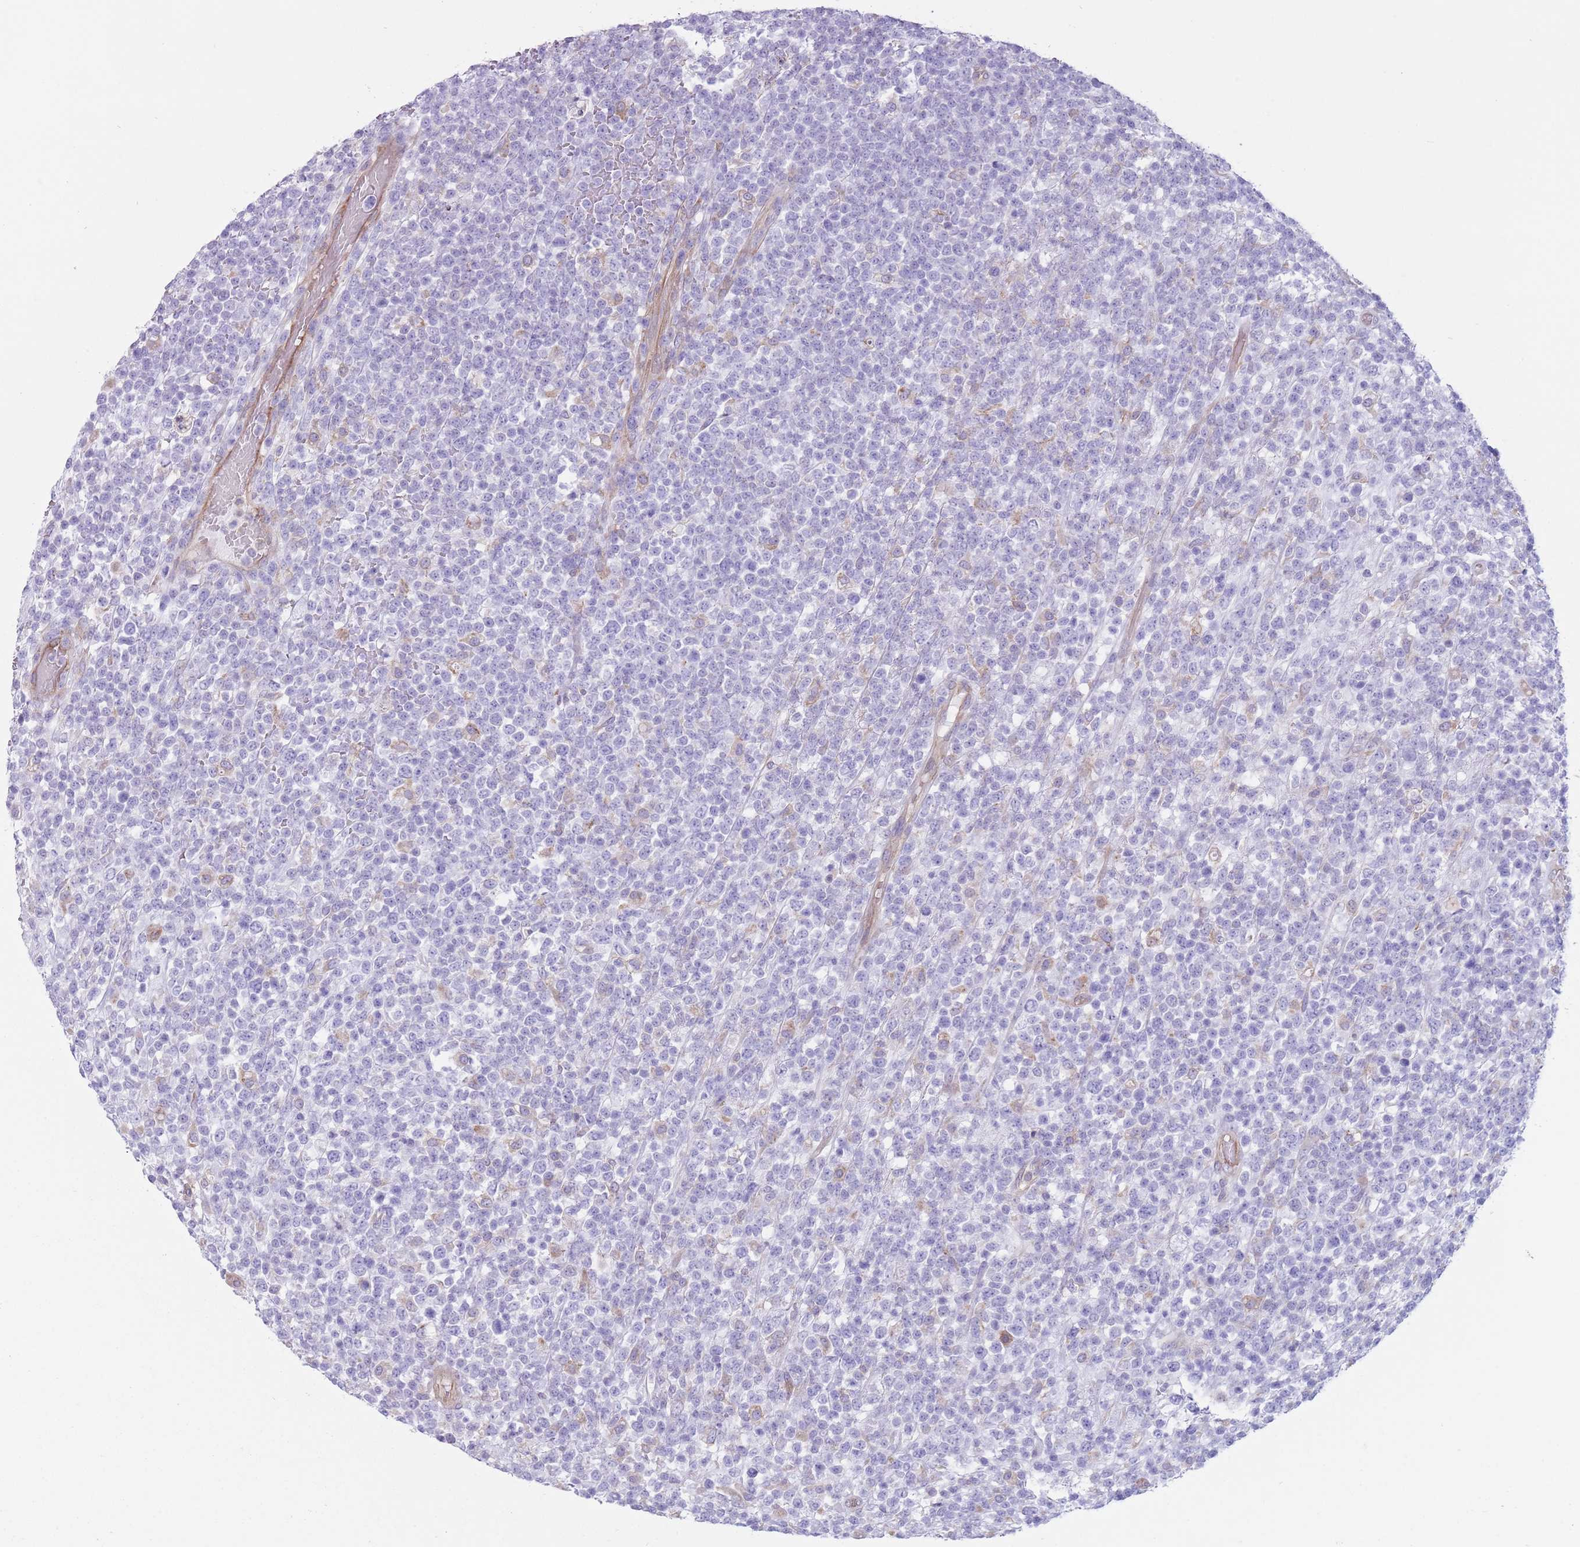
{"staining": {"intensity": "negative", "quantity": "none", "location": "none"}, "tissue": "lymphoma", "cell_type": "Tumor cells", "image_type": "cancer", "snomed": [{"axis": "morphology", "description": "Malignant lymphoma, non-Hodgkin's type, High grade"}, {"axis": "topography", "description": "Colon"}], "caption": "Immunohistochemical staining of high-grade malignant lymphoma, non-Hodgkin's type reveals no significant staining in tumor cells.", "gene": "RBP3", "patient": {"sex": "female", "age": 53}}